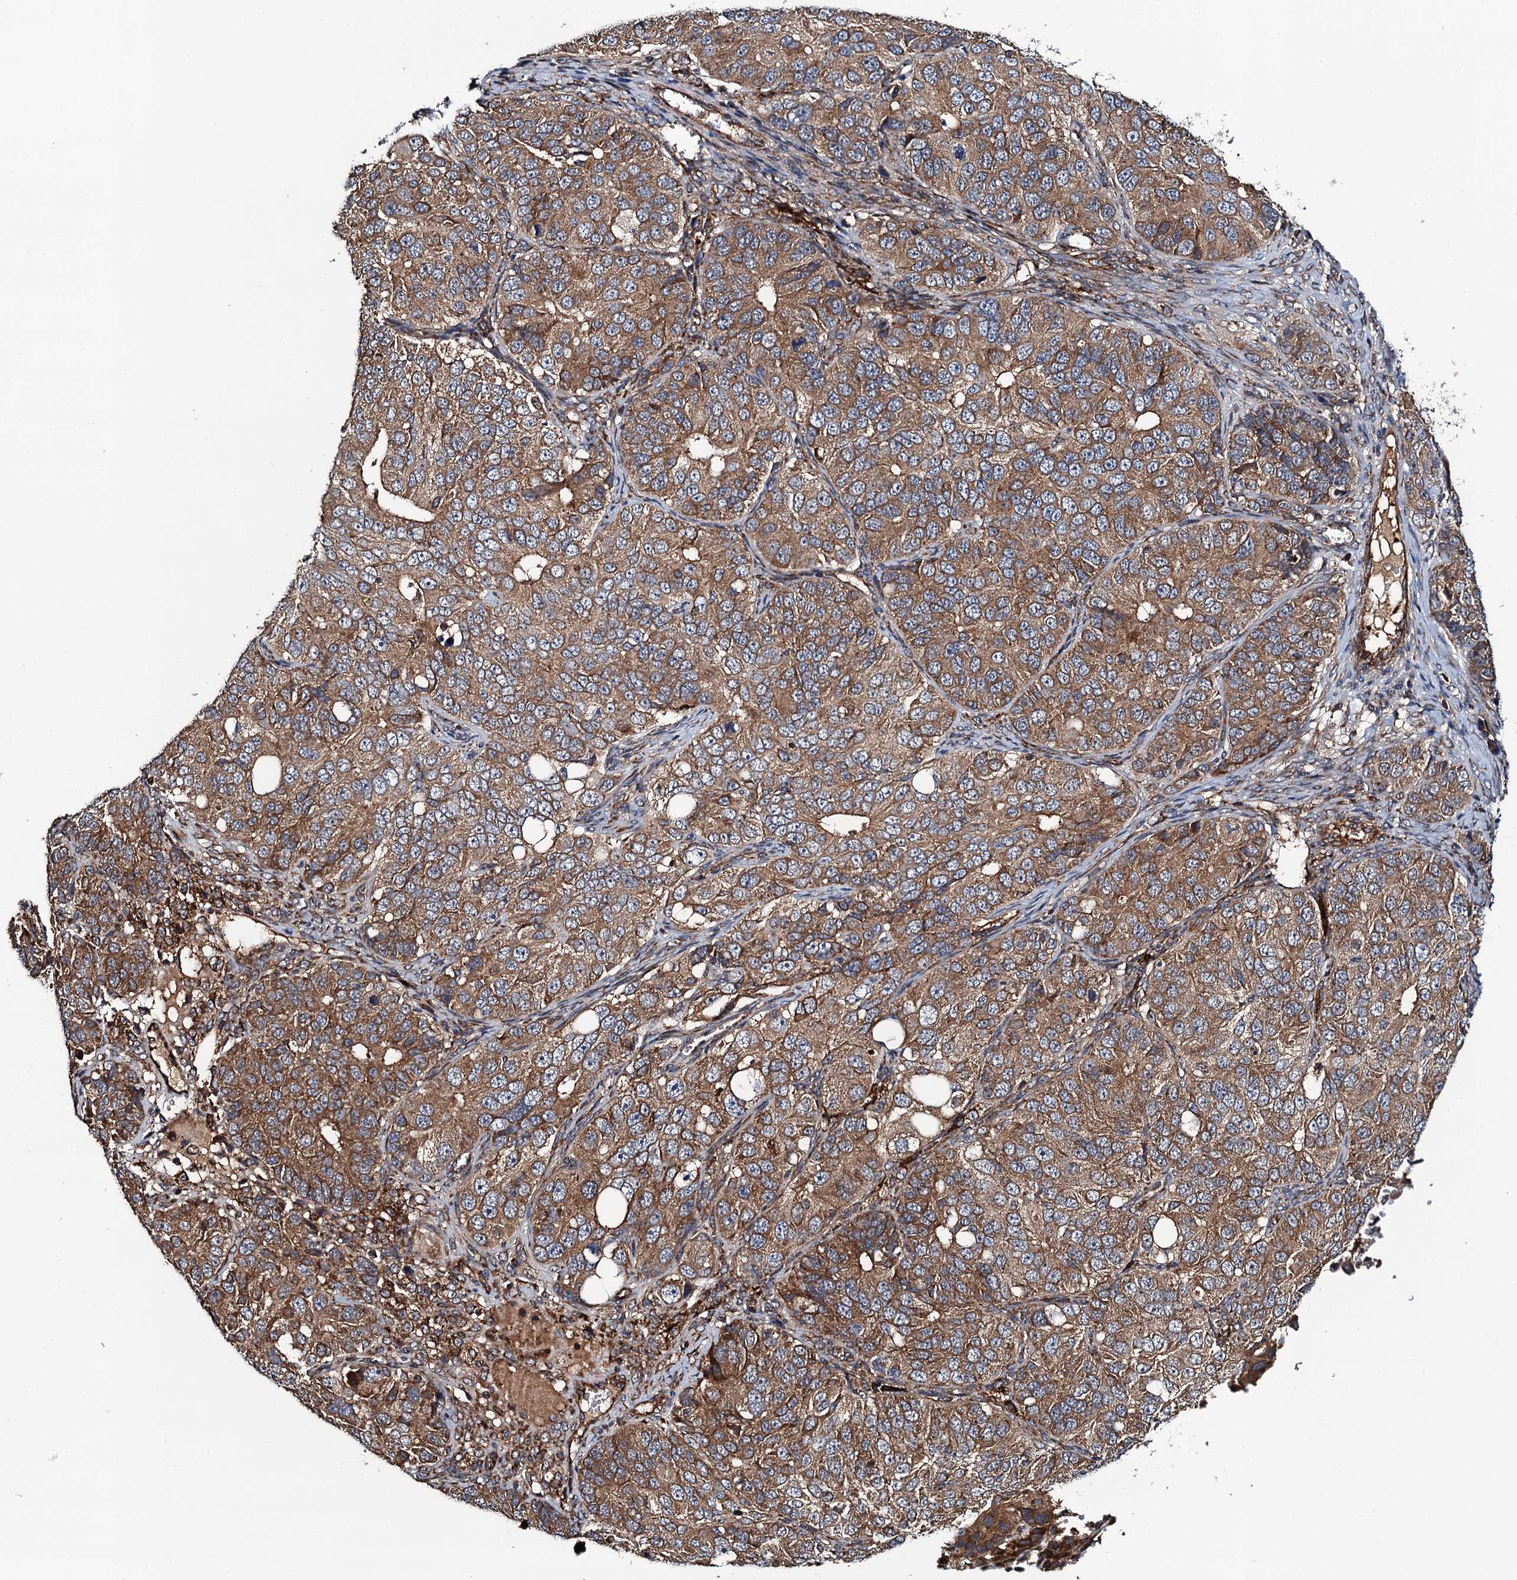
{"staining": {"intensity": "strong", "quantity": ">75%", "location": "cytoplasmic/membranous"}, "tissue": "ovarian cancer", "cell_type": "Tumor cells", "image_type": "cancer", "snomed": [{"axis": "morphology", "description": "Carcinoma, endometroid"}, {"axis": "topography", "description": "Ovary"}], "caption": "Ovarian cancer stained with a brown dye demonstrates strong cytoplasmic/membranous positive staining in about >75% of tumor cells.", "gene": "NEK1", "patient": {"sex": "female", "age": 51}}